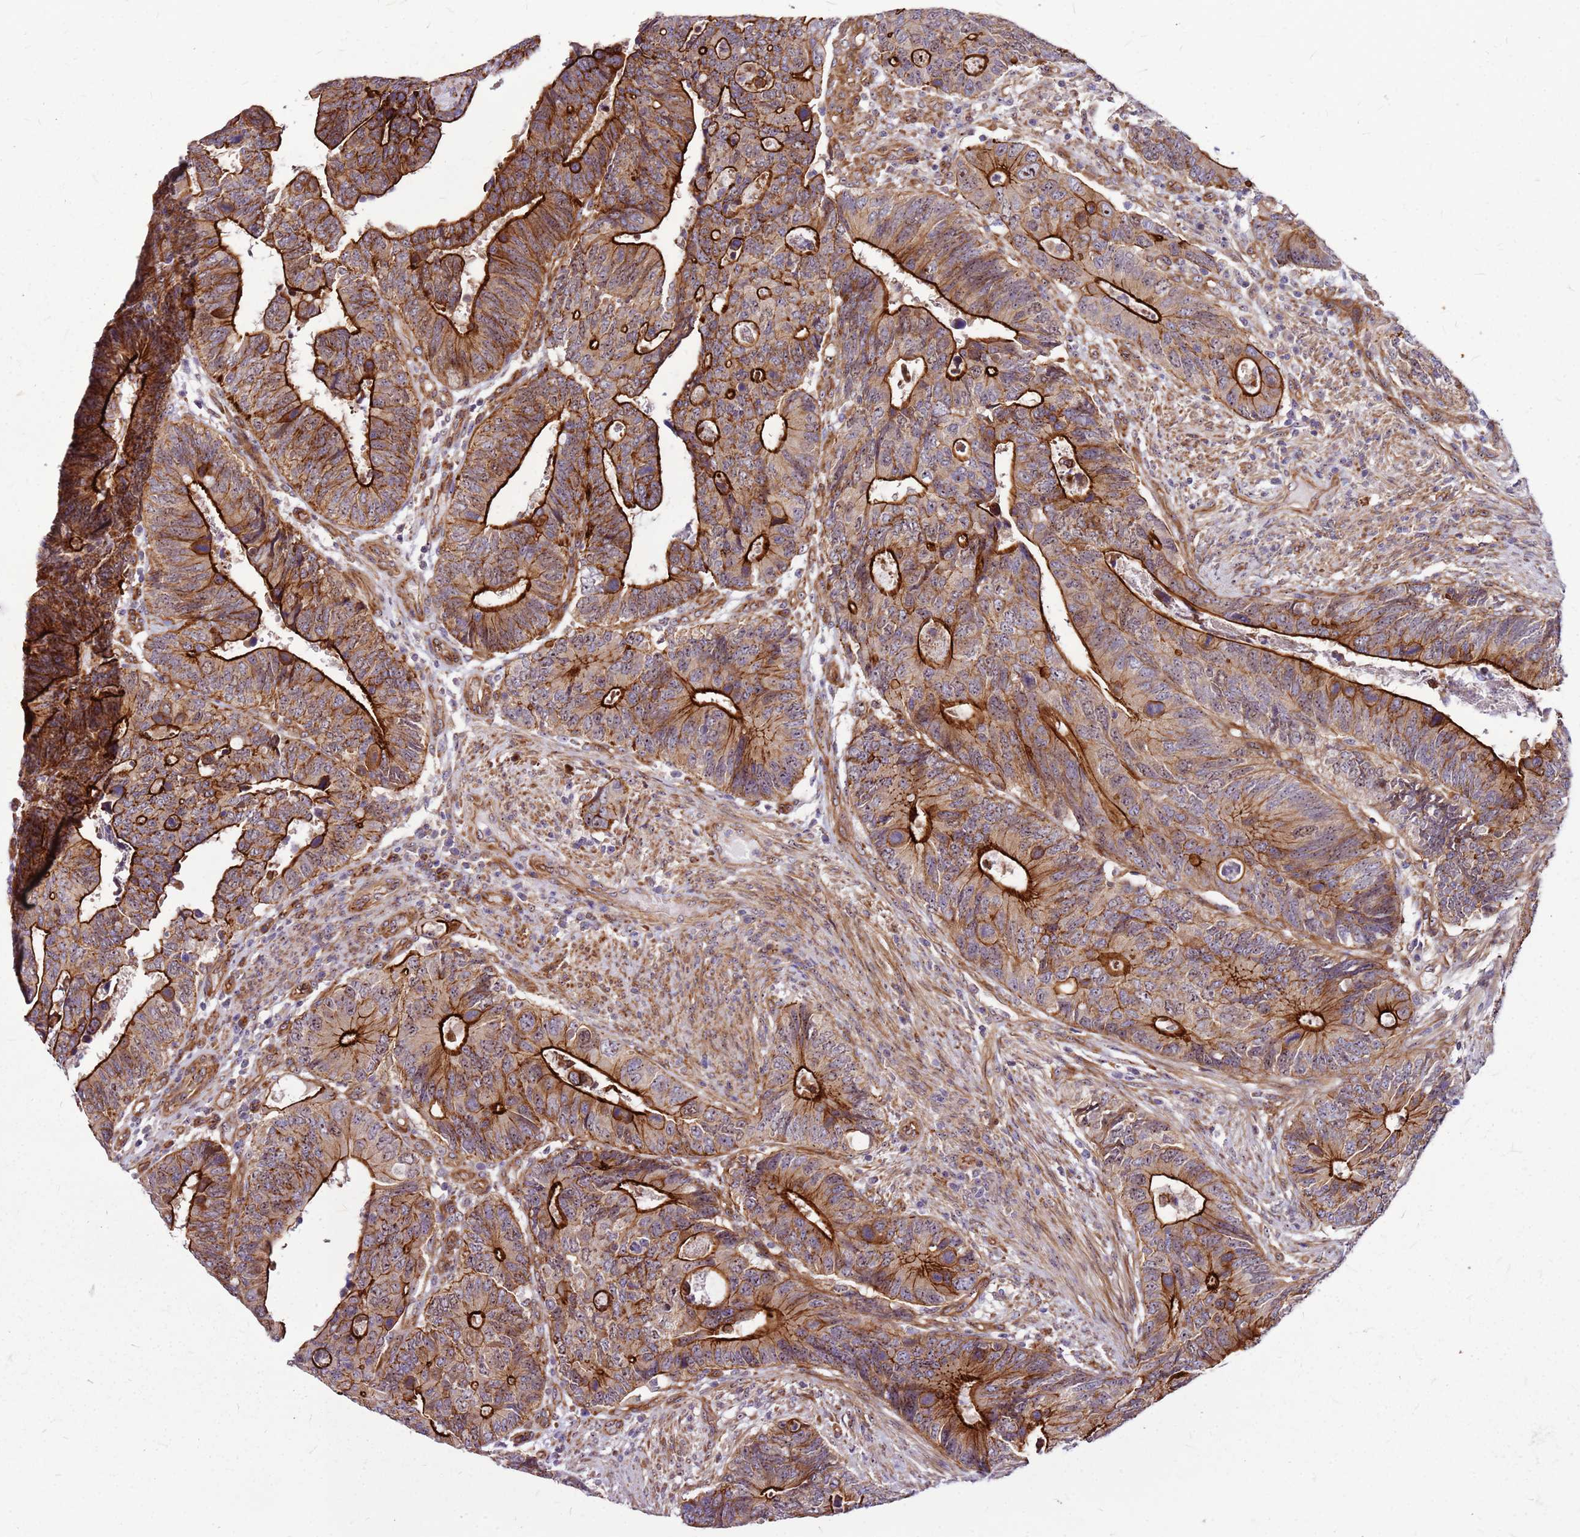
{"staining": {"intensity": "strong", "quantity": ">75%", "location": "cytoplasmic/membranous"}, "tissue": "colorectal cancer", "cell_type": "Tumor cells", "image_type": "cancer", "snomed": [{"axis": "morphology", "description": "Adenocarcinoma, NOS"}, {"axis": "topography", "description": "Colon"}], "caption": "Human colorectal cancer (adenocarcinoma) stained with a protein marker displays strong staining in tumor cells.", "gene": "TOPAZ1", "patient": {"sex": "male", "age": 87}}